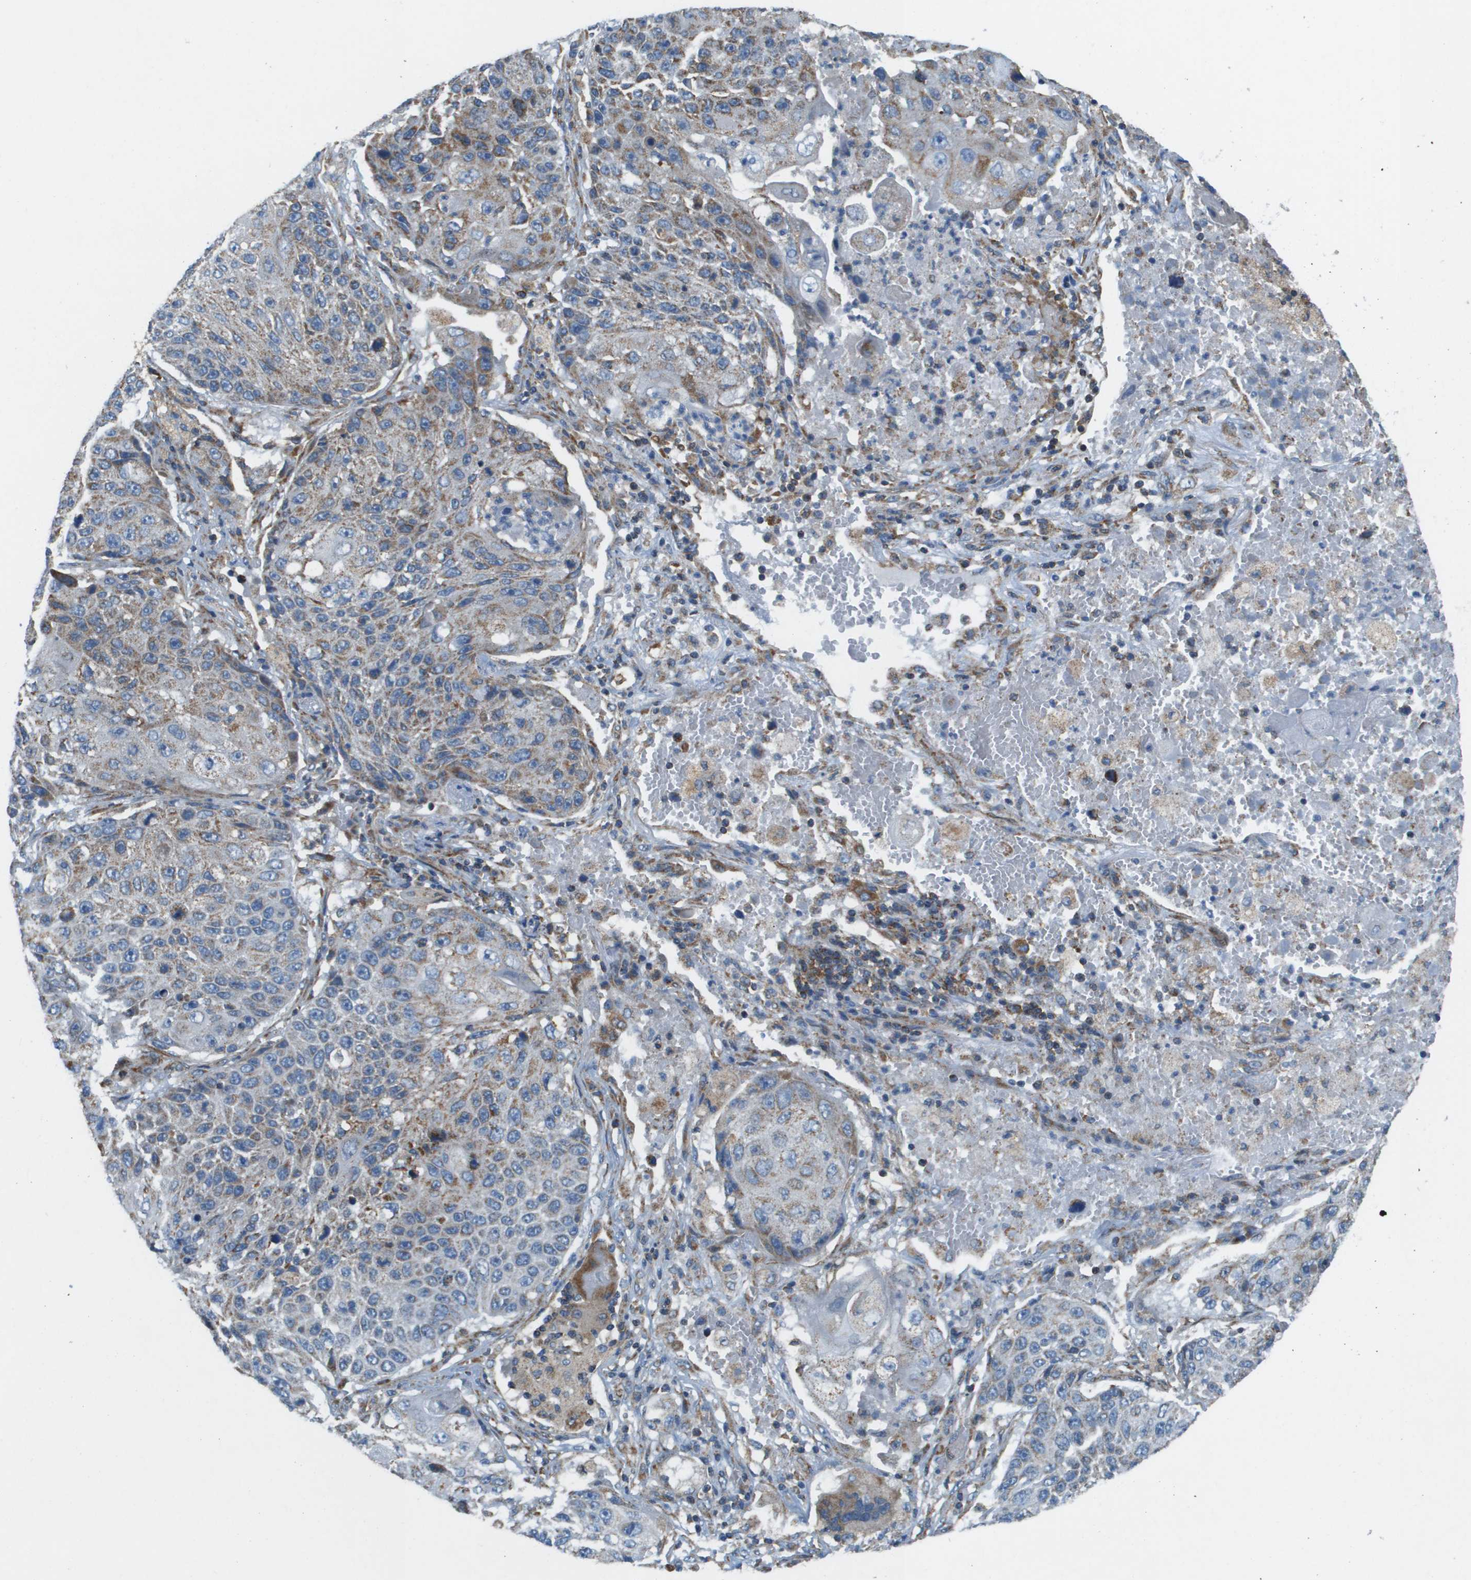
{"staining": {"intensity": "moderate", "quantity": "25%-75%", "location": "cytoplasmic/membranous"}, "tissue": "lung cancer", "cell_type": "Tumor cells", "image_type": "cancer", "snomed": [{"axis": "morphology", "description": "Squamous cell carcinoma, NOS"}, {"axis": "topography", "description": "Lung"}], "caption": "Lung cancer (squamous cell carcinoma) stained for a protein exhibits moderate cytoplasmic/membranous positivity in tumor cells.", "gene": "TAOK3", "patient": {"sex": "male", "age": 61}}